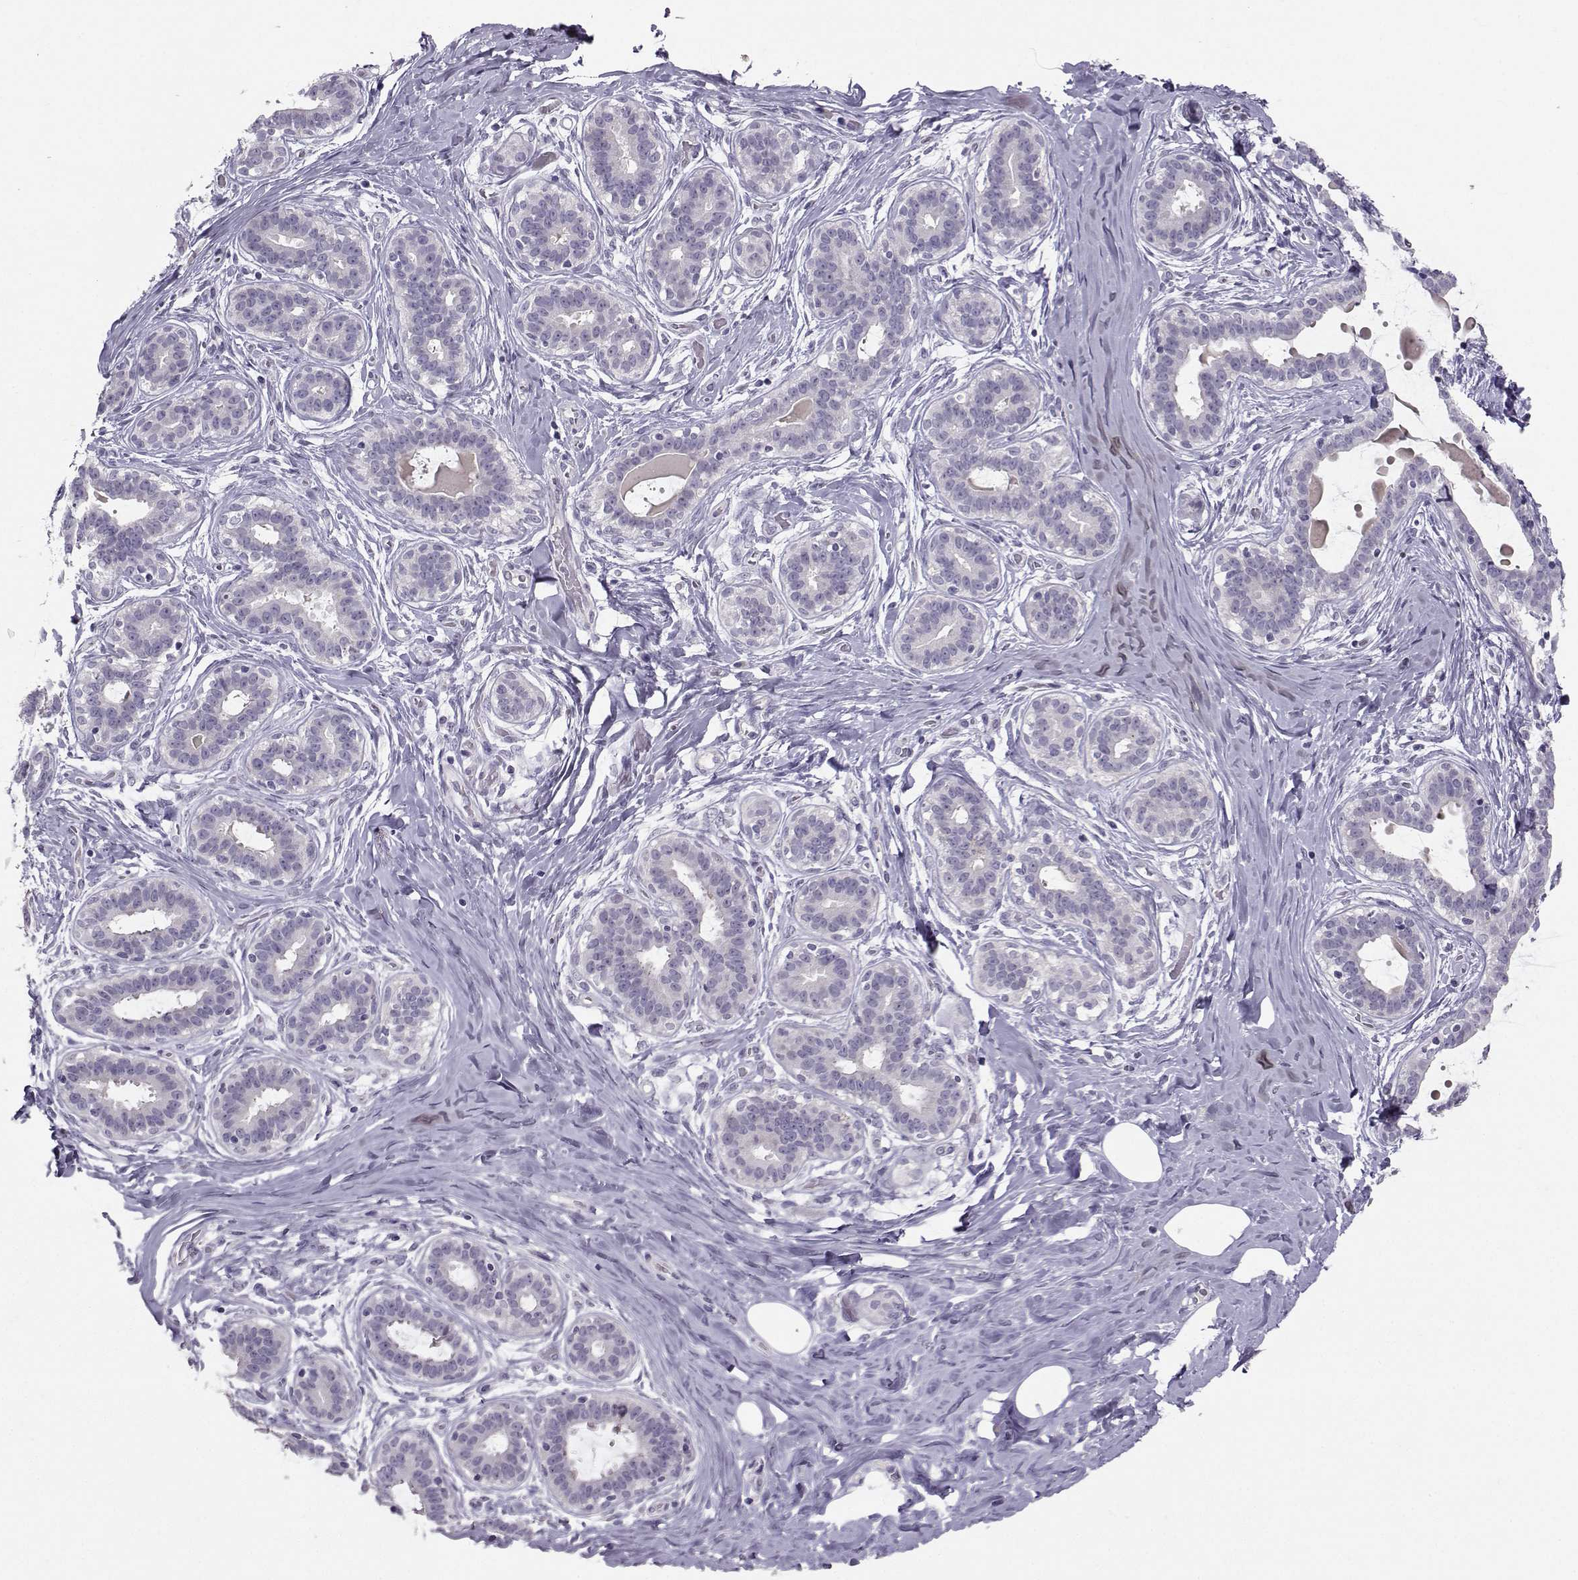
{"staining": {"intensity": "negative", "quantity": "none", "location": "none"}, "tissue": "breast", "cell_type": "Adipocytes", "image_type": "normal", "snomed": [{"axis": "morphology", "description": "Normal tissue, NOS"}, {"axis": "topography", "description": "Skin"}, {"axis": "topography", "description": "Breast"}], "caption": "Protein analysis of normal breast exhibits no significant staining in adipocytes. Nuclei are stained in blue.", "gene": "PKP2", "patient": {"sex": "female", "age": 43}}